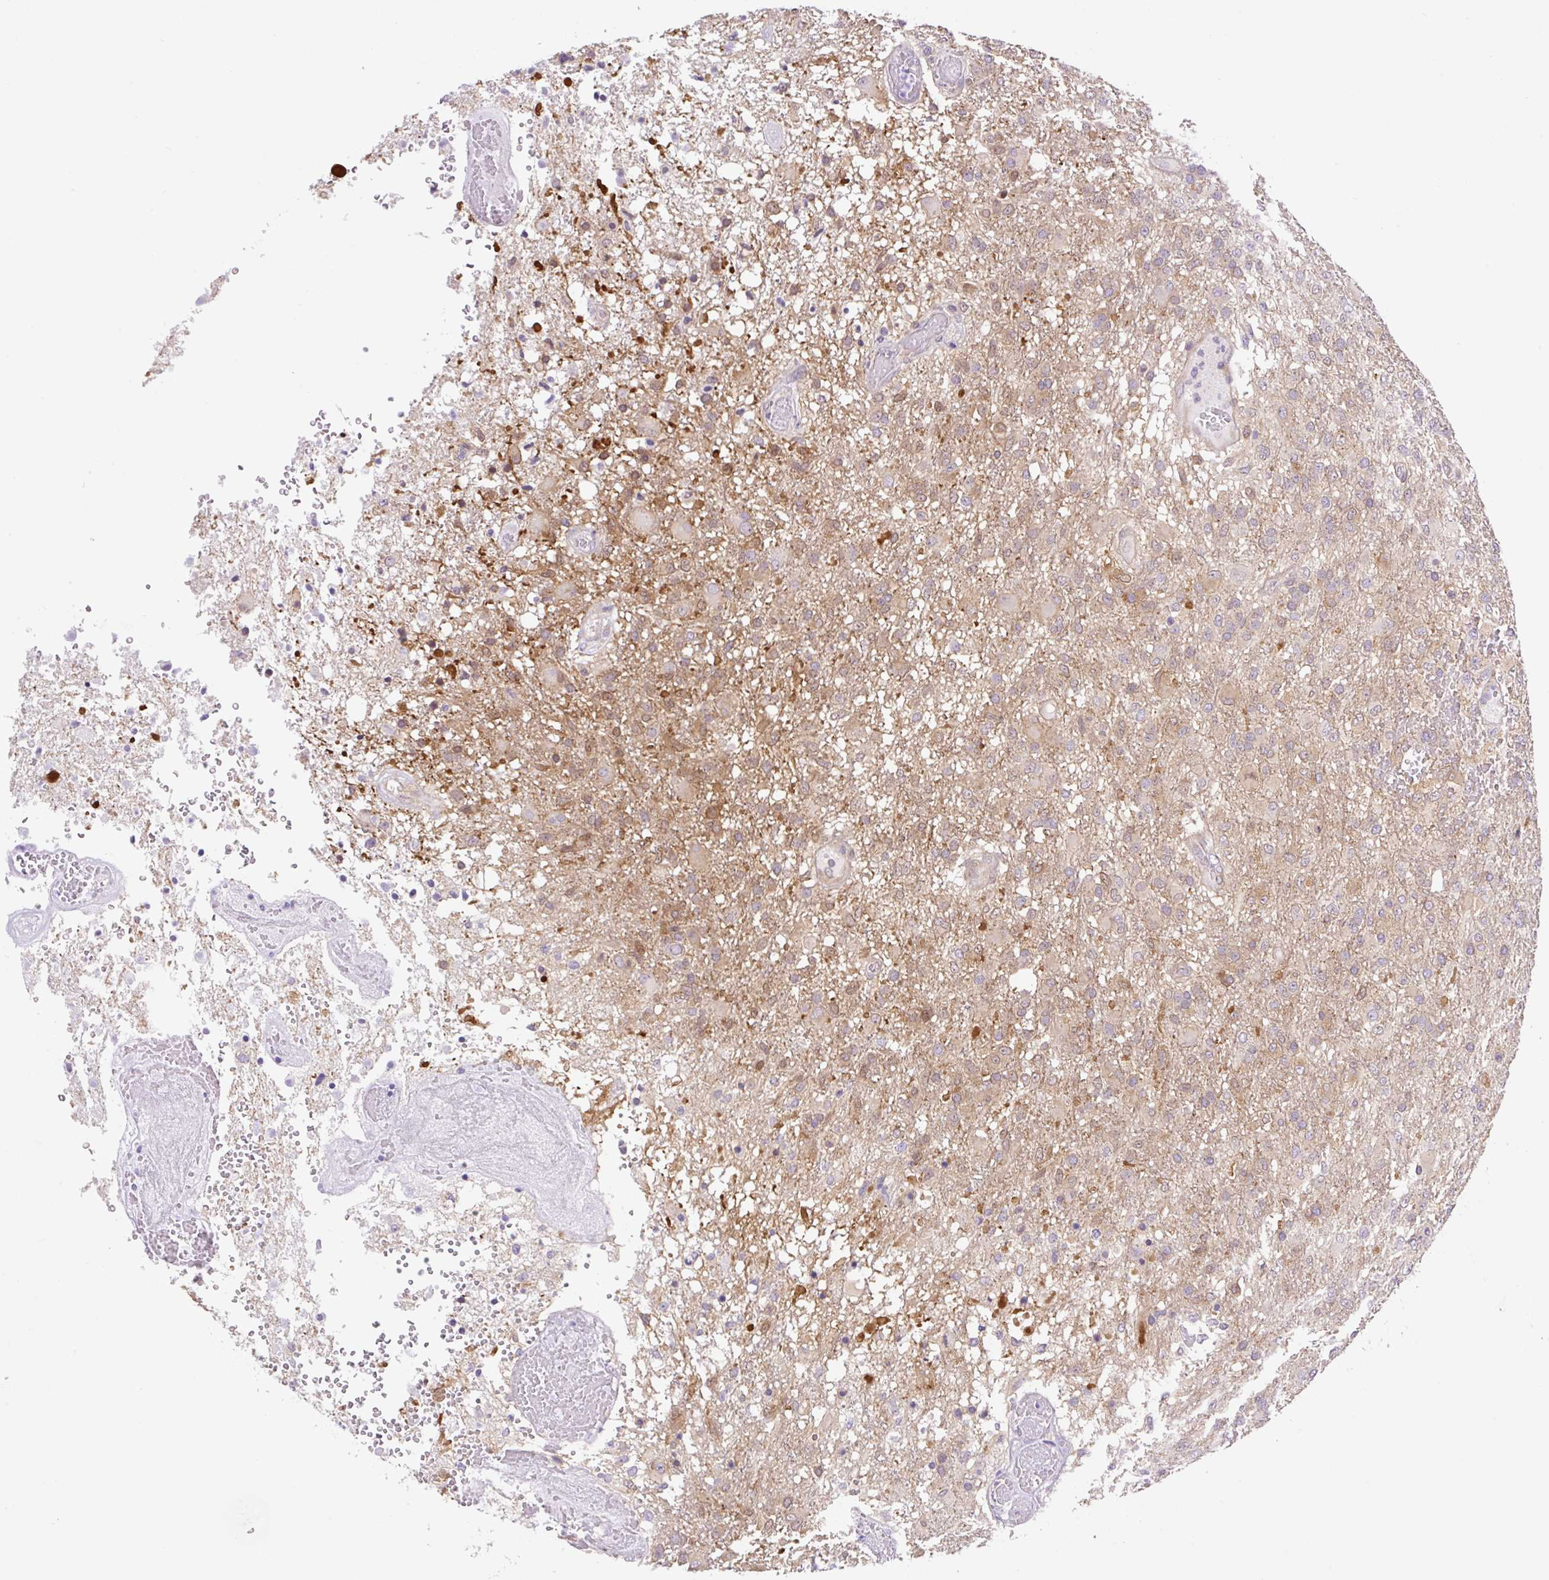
{"staining": {"intensity": "weak", "quantity": "25%-75%", "location": "cytoplasmic/membranous"}, "tissue": "glioma", "cell_type": "Tumor cells", "image_type": "cancer", "snomed": [{"axis": "morphology", "description": "Glioma, malignant, High grade"}, {"axis": "topography", "description": "Brain"}], "caption": "Weak cytoplasmic/membranous positivity for a protein is seen in about 25%-75% of tumor cells of glioma using immunohistochemistry (IHC).", "gene": "CAMK2B", "patient": {"sex": "female", "age": 74}}